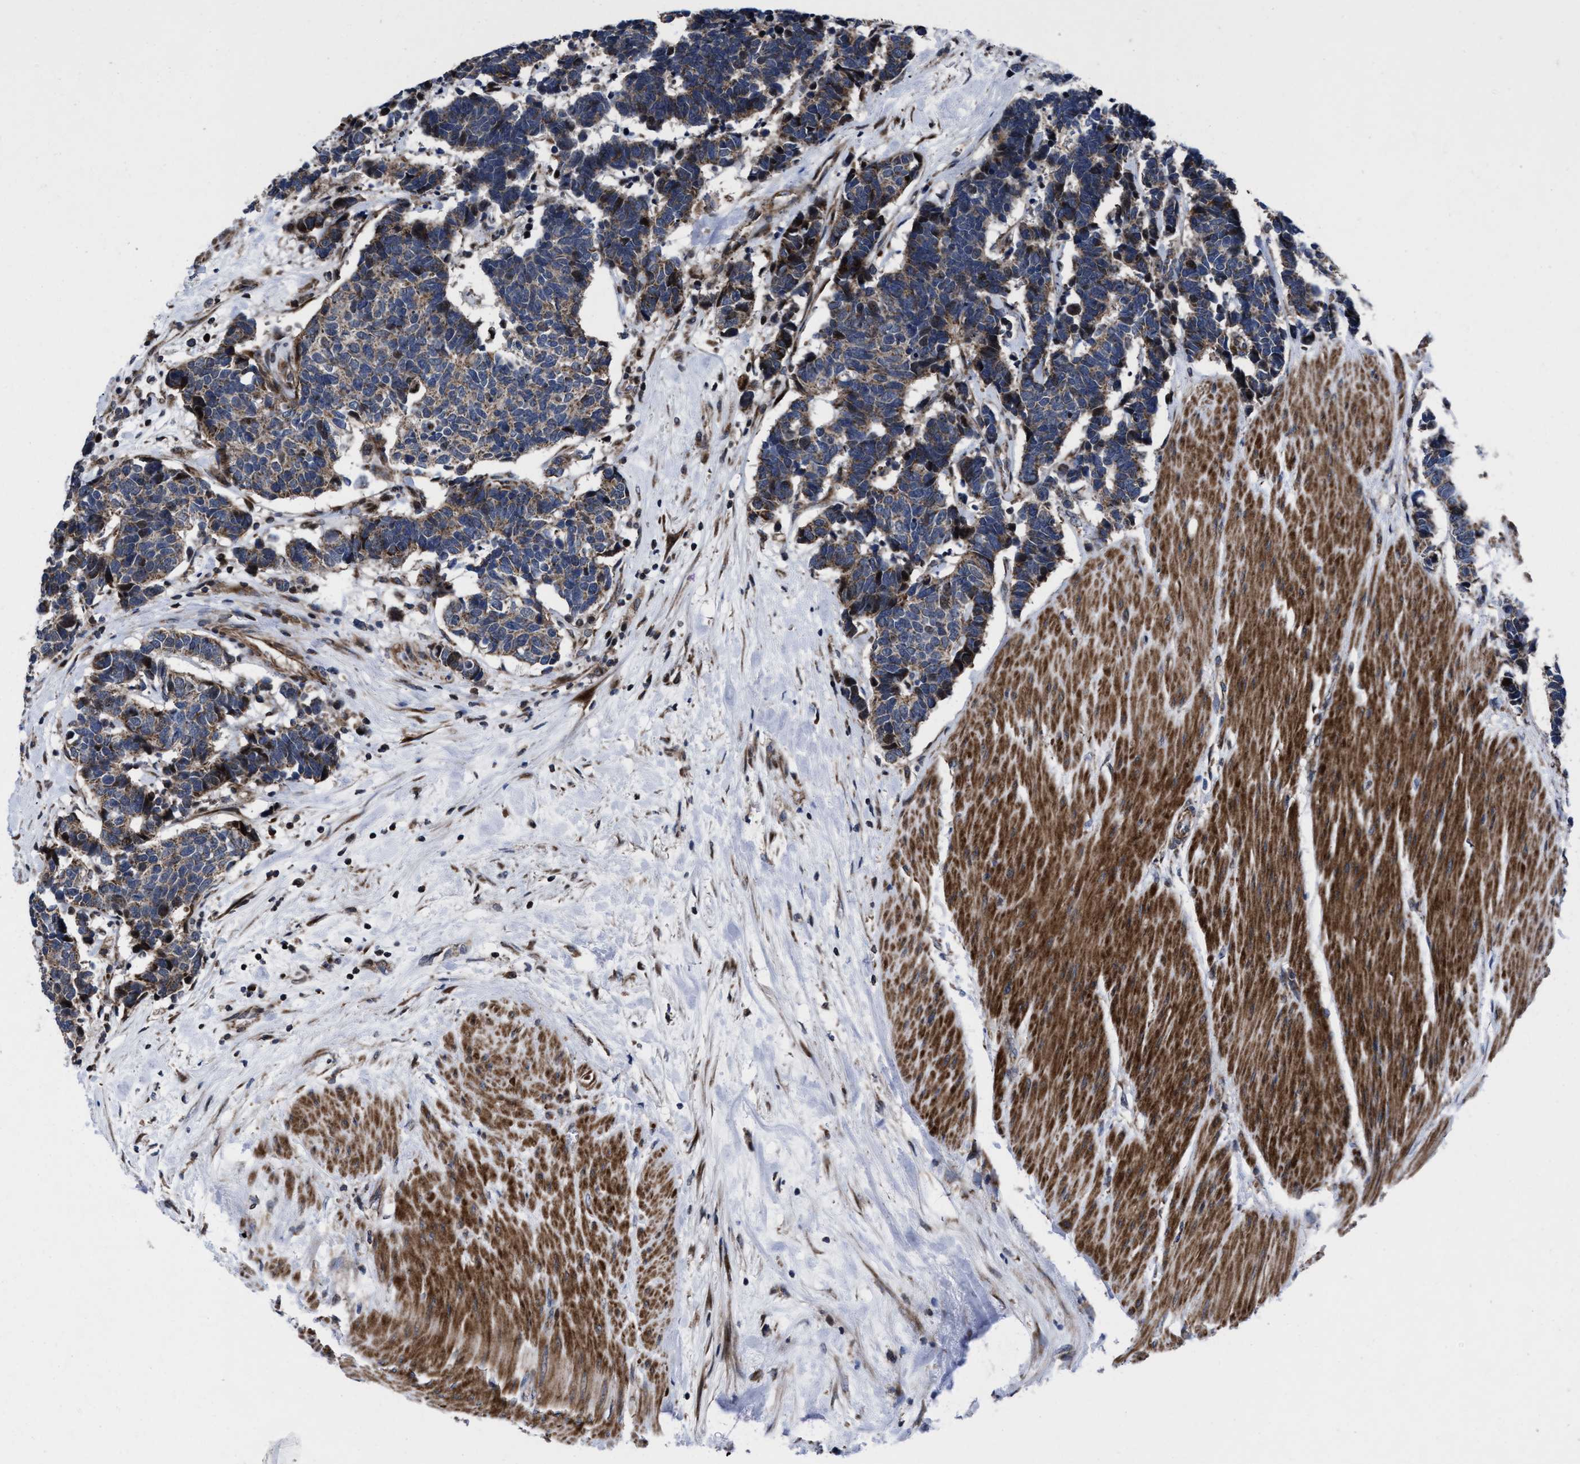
{"staining": {"intensity": "weak", "quantity": ">75%", "location": "cytoplasmic/membranous"}, "tissue": "carcinoid", "cell_type": "Tumor cells", "image_type": "cancer", "snomed": [{"axis": "morphology", "description": "Carcinoma, NOS"}, {"axis": "morphology", "description": "Carcinoid, malignant, NOS"}, {"axis": "topography", "description": "Urinary bladder"}], "caption": "This is a histology image of immunohistochemistry staining of carcinoid, which shows weak staining in the cytoplasmic/membranous of tumor cells.", "gene": "MRPL50", "patient": {"sex": "male", "age": 57}}